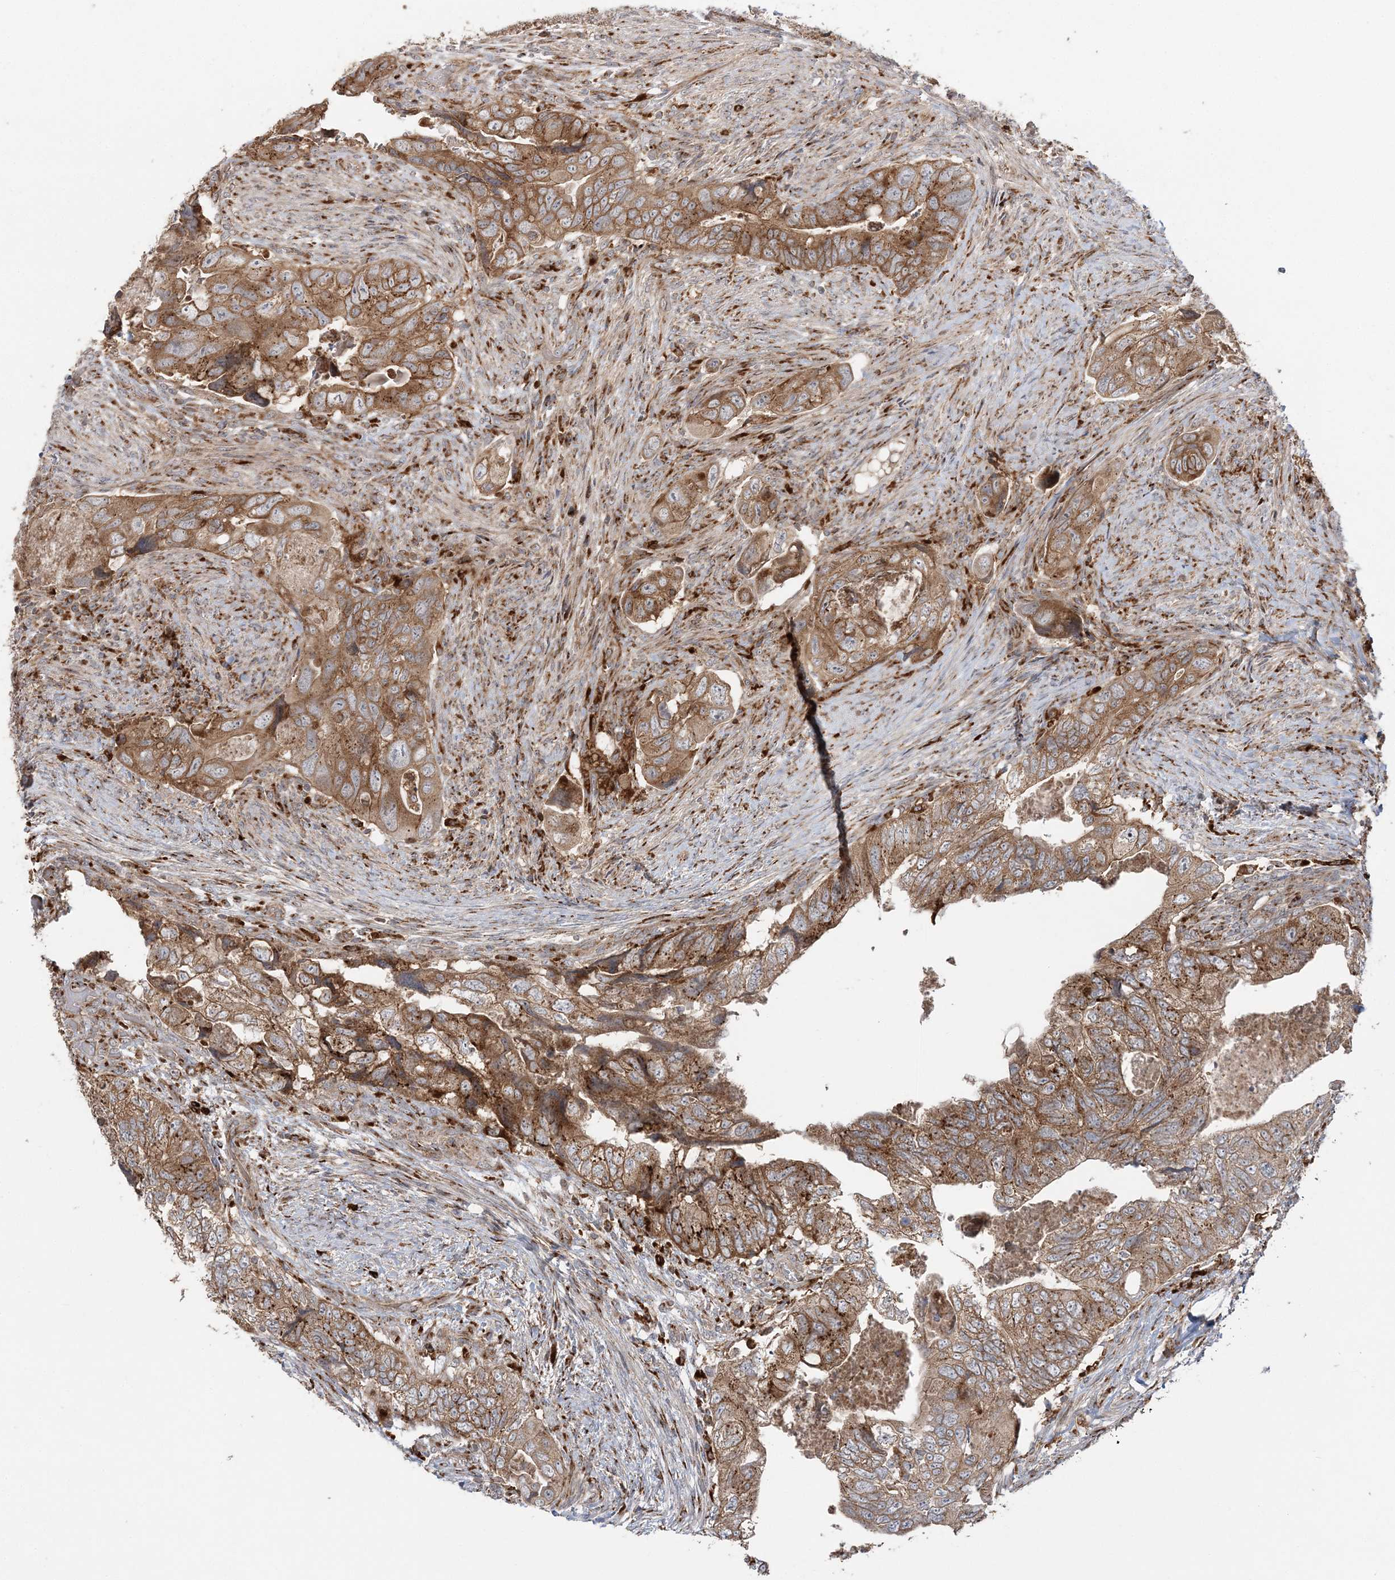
{"staining": {"intensity": "moderate", "quantity": ">75%", "location": "cytoplasmic/membranous"}, "tissue": "colorectal cancer", "cell_type": "Tumor cells", "image_type": "cancer", "snomed": [{"axis": "morphology", "description": "Adenocarcinoma, NOS"}, {"axis": "topography", "description": "Rectum"}], "caption": "A brown stain highlights moderate cytoplasmic/membranous staining of a protein in adenocarcinoma (colorectal) tumor cells. Immunohistochemistry stains the protein of interest in brown and the nuclei are stained blue.", "gene": "ABCC3", "patient": {"sex": "male", "age": 63}}